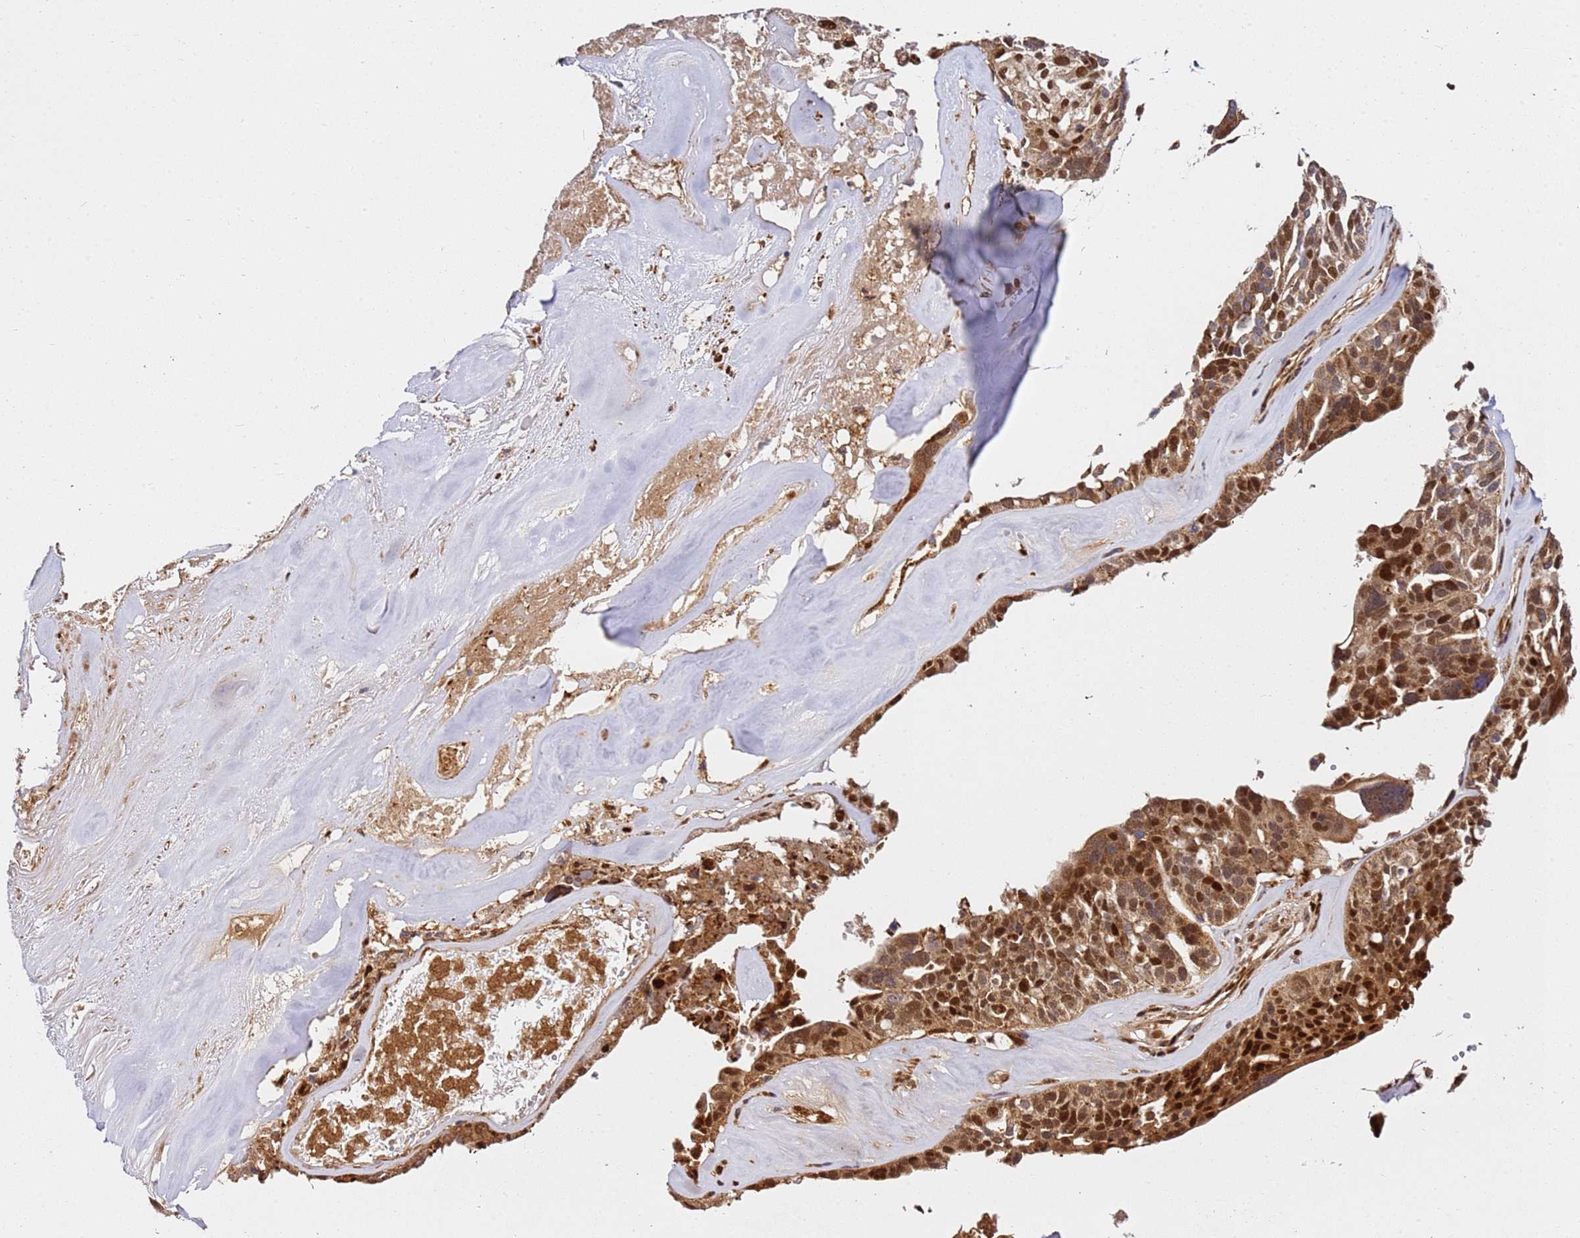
{"staining": {"intensity": "strong", "quantity": ">75%", "location": "cytoplasmic/membranous,nuclear"}, "tissue": "ovarian cancer", "cell_type": "Tumor cells", "image_type": "cancer", "snomed": [{"axis": "morphology", "description": "Cystadenocarcinoma, serous, NOS"}, {"axis": "topography", "description": "Ovary"}], "caption": "The immunohistochemical stain highlights strong cytoplasmic/membranous and nuclear positivity in tumor cells of ovarian cancer (serous cystadenocarcinoma) tissue. The protein is shown in brown color, while the nuclei are stained blue.", "gene": "SMOX", "patient": {"sex": "female", "age": 59}}